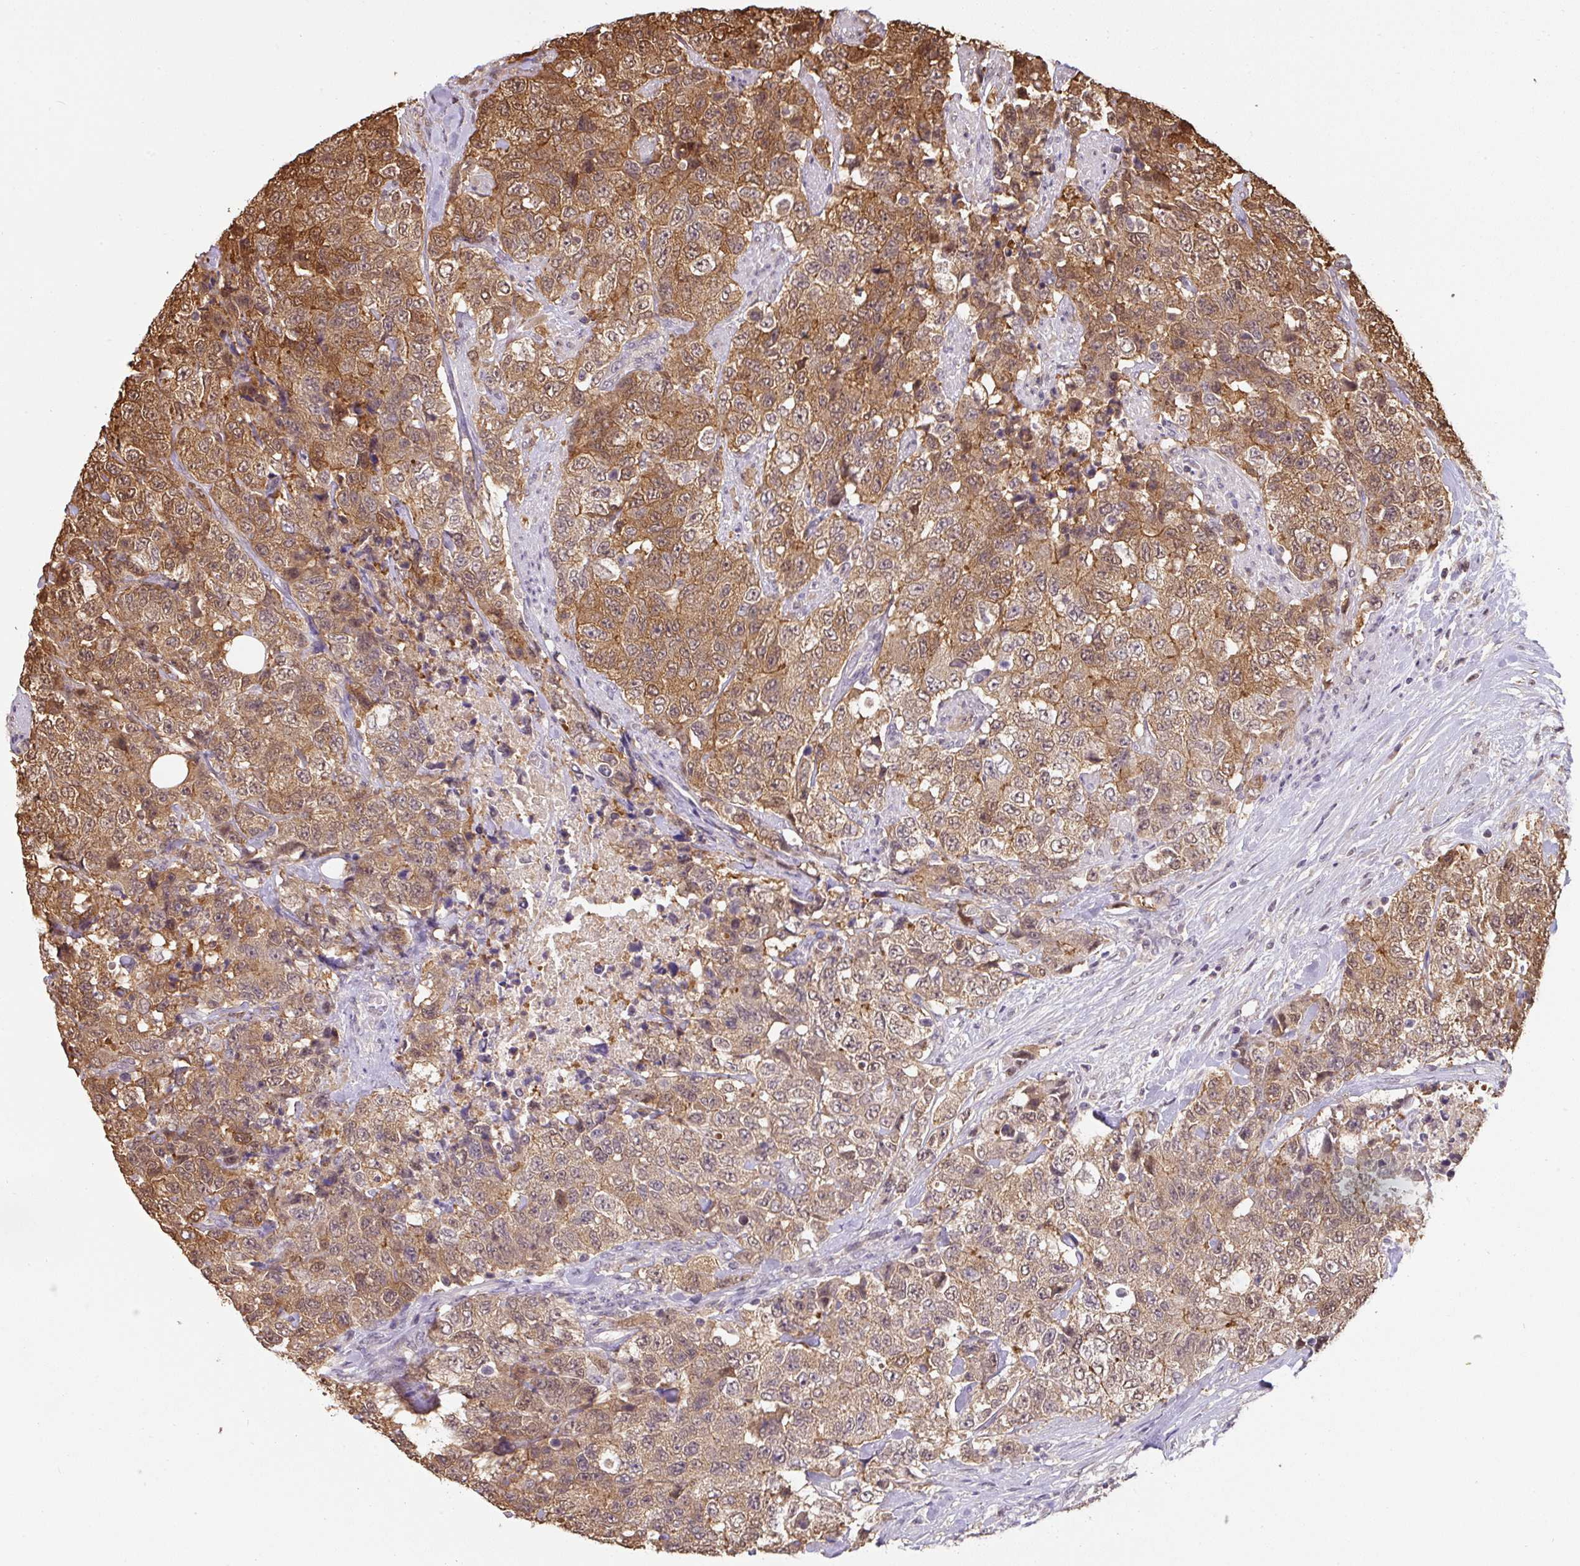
{"staining": {"intensity": "moderate", "quantity": ">75%", "location": "cytoplasmic/membranous"}, "tissue": "urothelial cancer", "cell_type": "Tumor cells", "image_type": "cancer", "snomed": [{"axis": "morphology", "description": "Urothelial carcinoma, High grade"}, {"axis": "topography", "description": "Urinary bladder"}], "caption": "Human urothelial cancer stained for a protein (brown) exhibits moderate cytoplasmic/membranous positive staining in approximately >75% of tumor cells.", "gene": "ST13", "patient": {"sex": "female", "age": 78}}